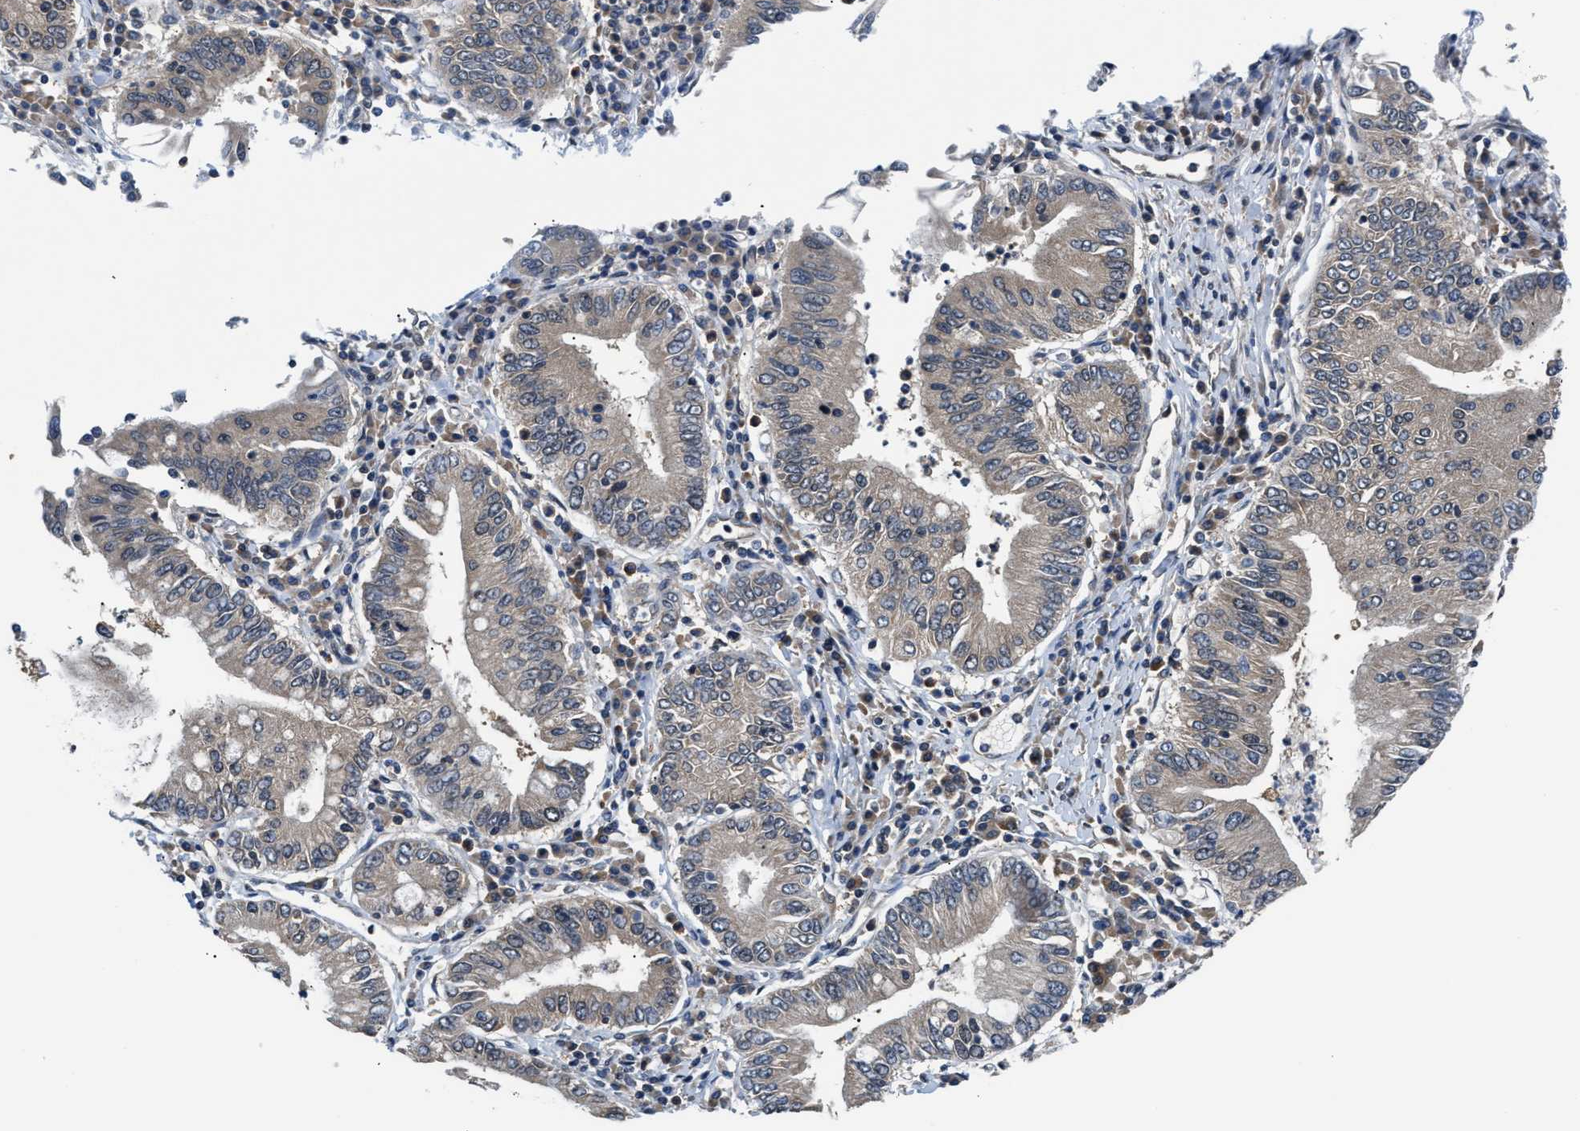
{"staining": {"intensity": "weak", "quantity": ">75%", "location": "cytoplasmic/membranous"}, "tissue": "stomach cancer", "cell_type": "Tumor cells", "image_type": "cancer", "snomed": [{"axis": "morphology", "description": "Normal tissue, NOS"}, {"axis": "morphology", "description": "Adenocarcinoma, NOS"}, {"axis": "topography", "description": "Esophagus"}, {"axis": "topography", "description": "Stomach, upper"}, {"axis": "topography", "description": "Peripheral nerve tissue"}], "caption": "Protein staining reveals weak cytoplasmic/membranous positivity in approximately >75% of tumor cells in stomach cancer (adenocarcinoma).", "gene": "RAB29", "patient": {"sex": "male", "age": 62}}